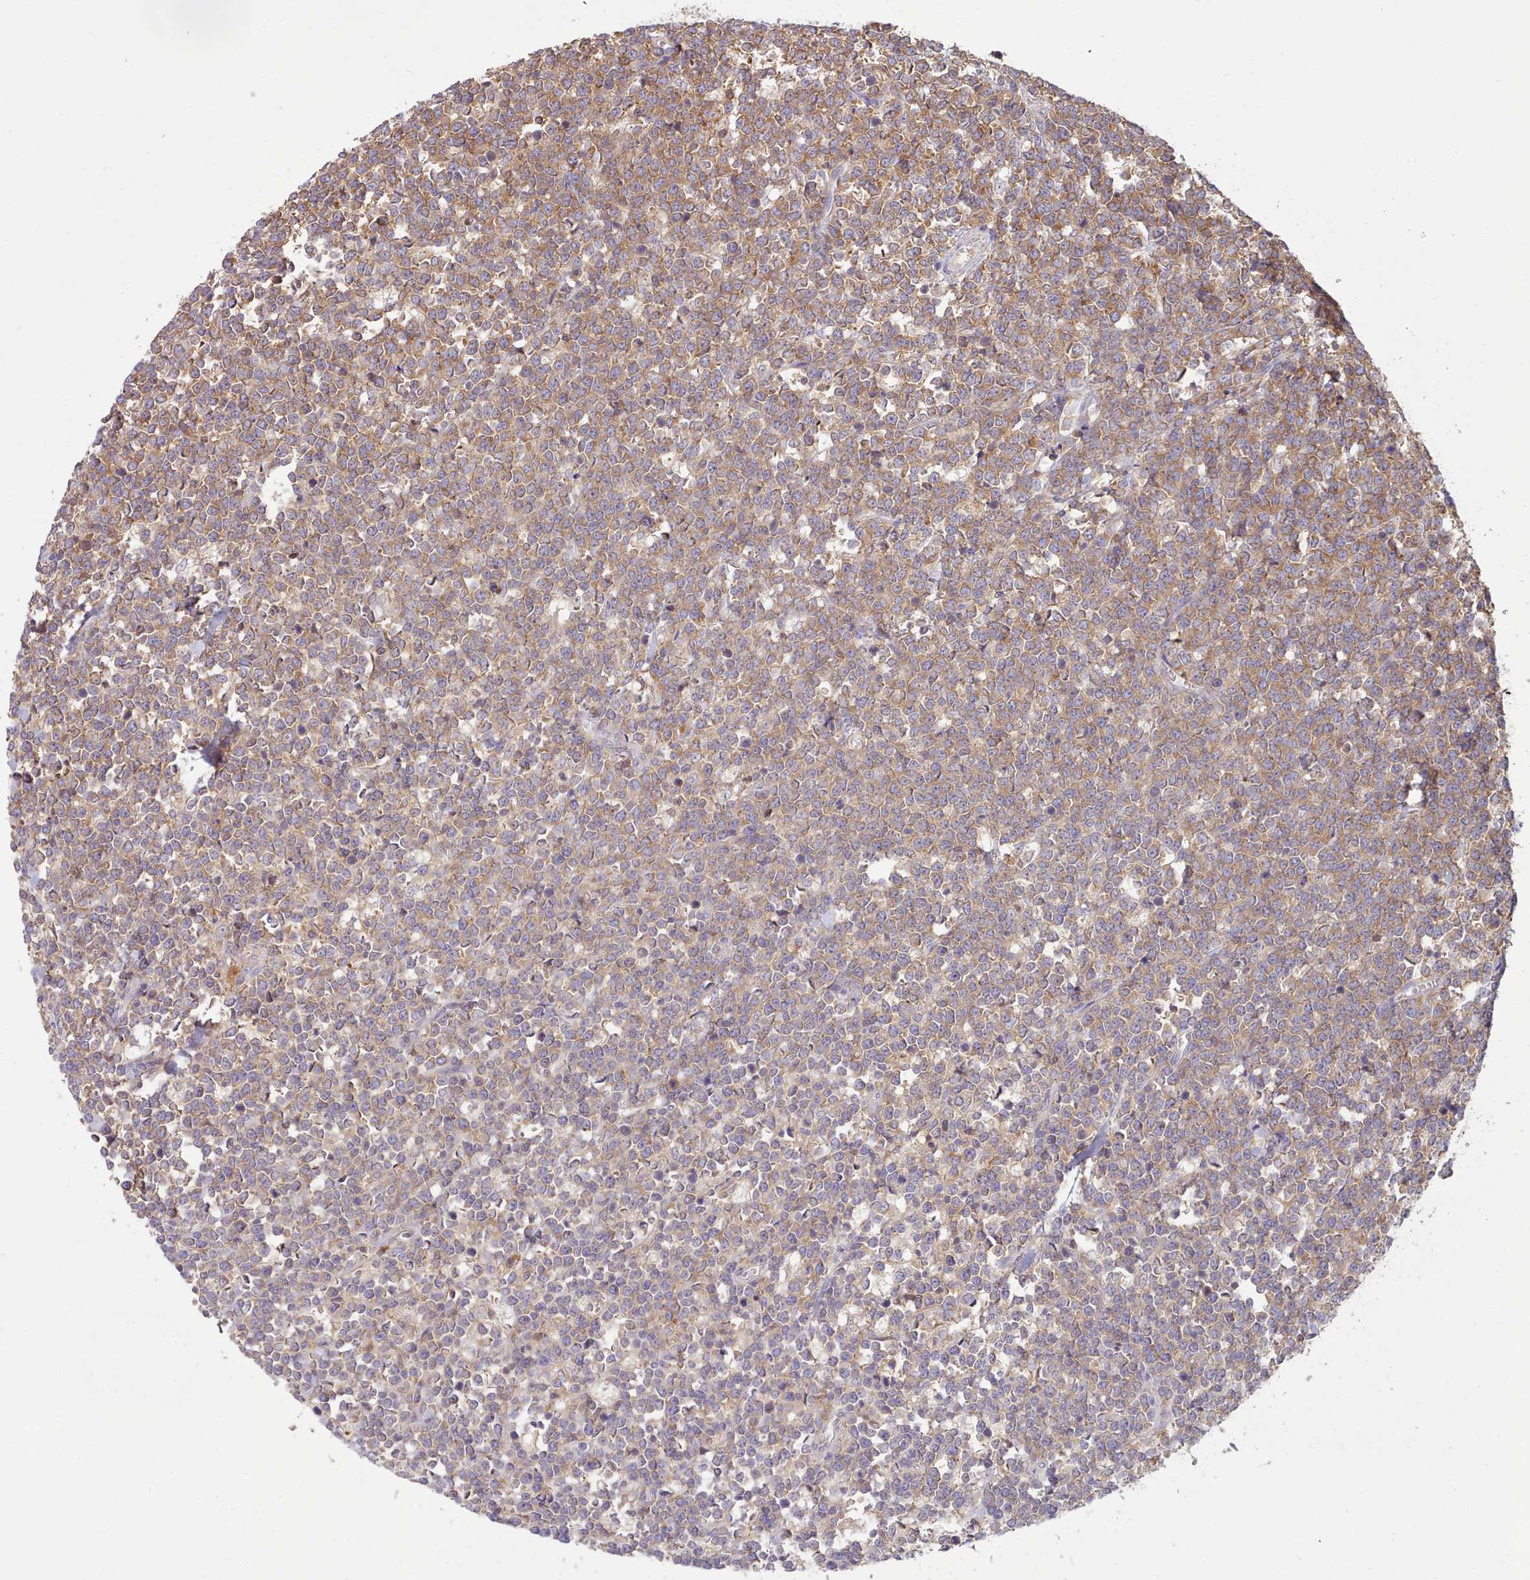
{"staining": {"intensity": "moderate", "quantity": "25%-75%", "location": "cytoplasmic/membranous"}, "tissue": "lymphoma", "cell_type": "Tumor cells", "image_type": "cancer", "snomed": [{"axis": "morphology", "description": "Malignant lymphoma, non-Hodgkin's type, High grade"}, {"axis": "topography", "description": "Small intestine"}], "caption": "Tumor cells reveal medium levels of moderate cytoplasmic/membranous positivity in approximately 25%-75% of cells in malignant lymphoma, non-Hodgkin's type (high-grade).", "gene": "SLC4A9", "patient": {"sex": "male", "age": 8}}